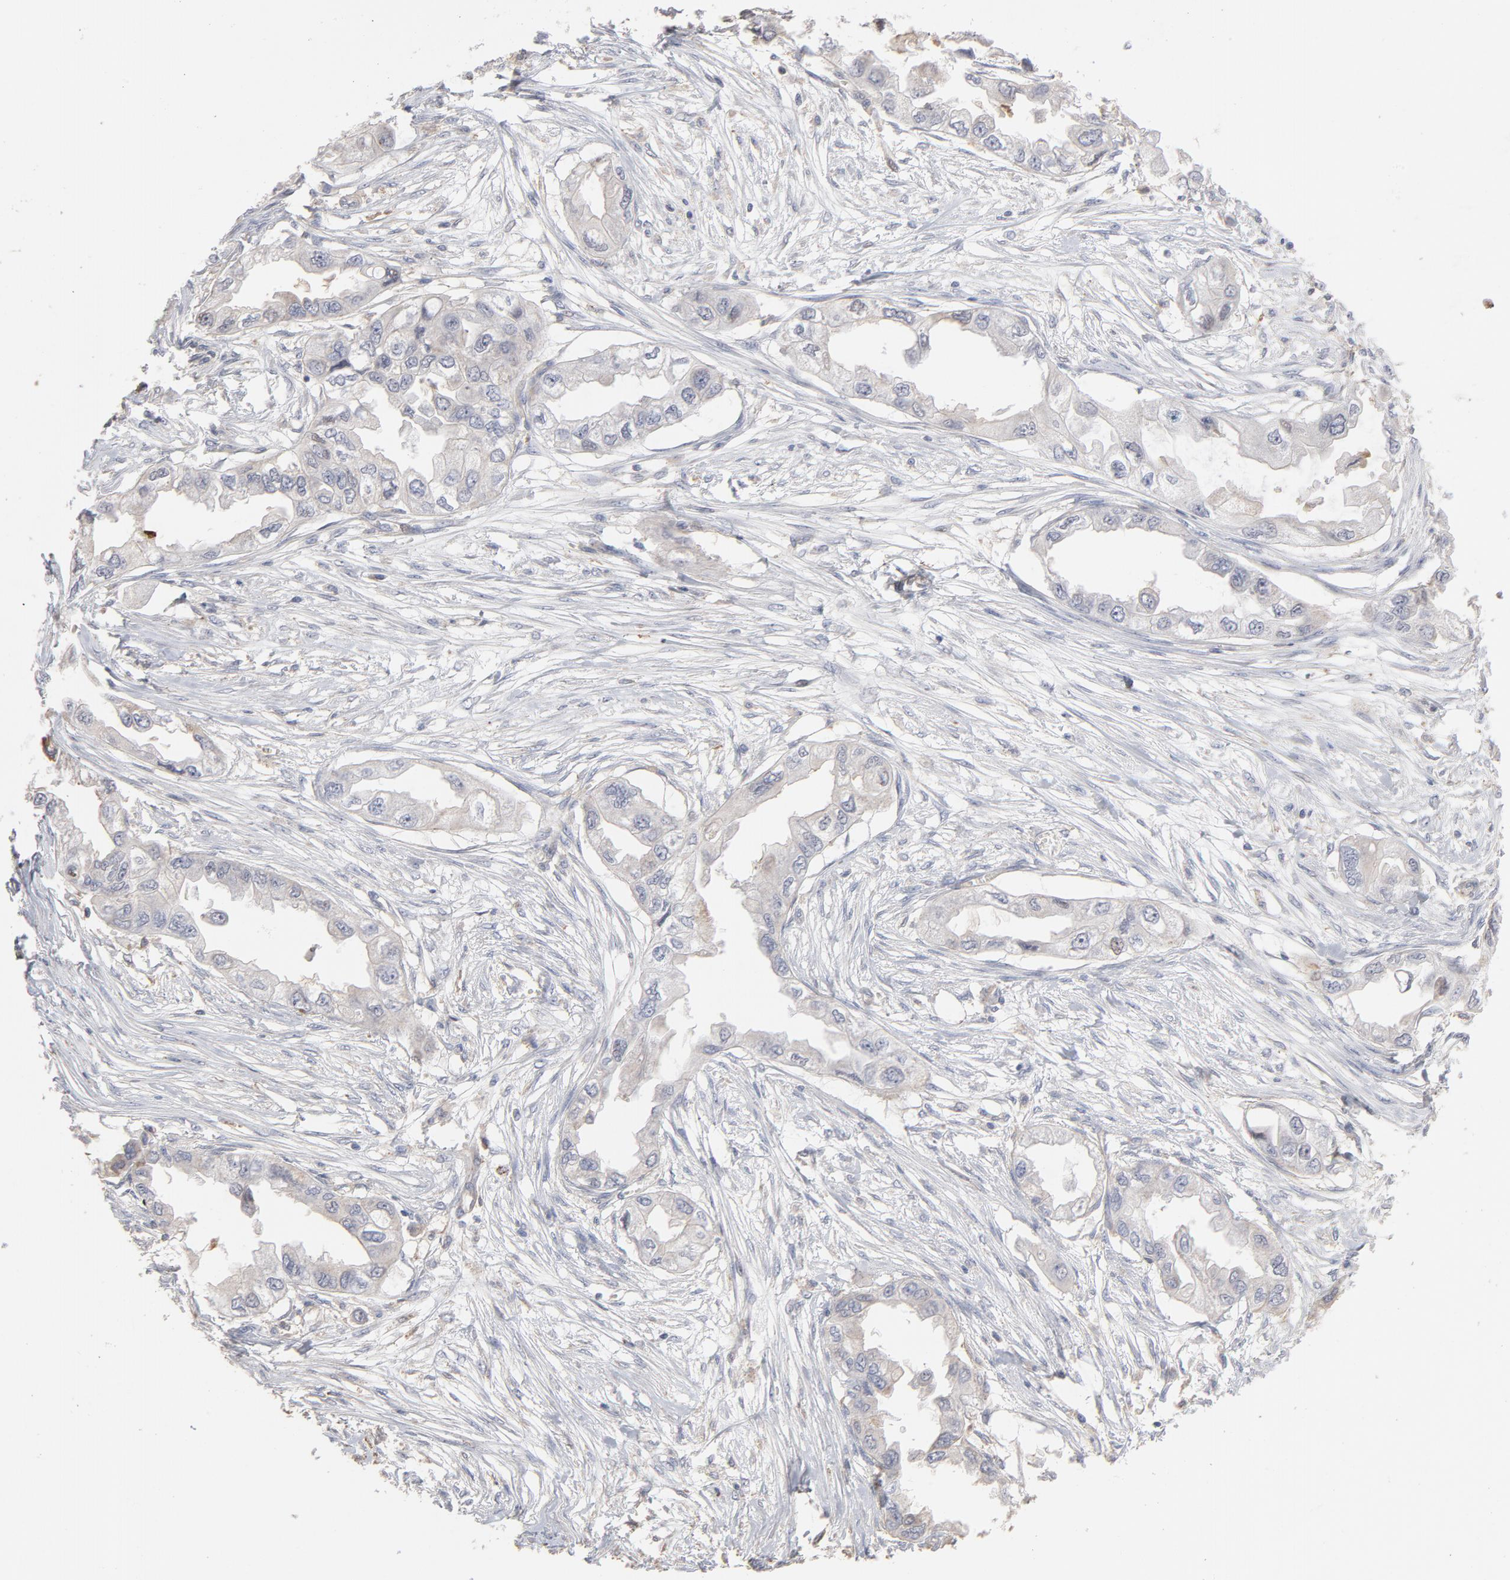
{"staining": {"intensity": "weak", "quantity": "<25%", "location": "cytoplasmic/membranous"}, "tissue": "endometrial cancer", "cell_type": "Tumor cells", "image_type": "cancer", "snomed": [{"axis": "morphology", "description": "Adenocarcinoma, NOS"}, {"axis": "topography", "description": "Endometrium"}], "caption": "Immunohistochemical staining of human endometrial cancer (adenocarcinoma) displays no significant staining in tumor cells.", "gene": "PNMA1", "patient": {"sex": "female", "age": 67}}